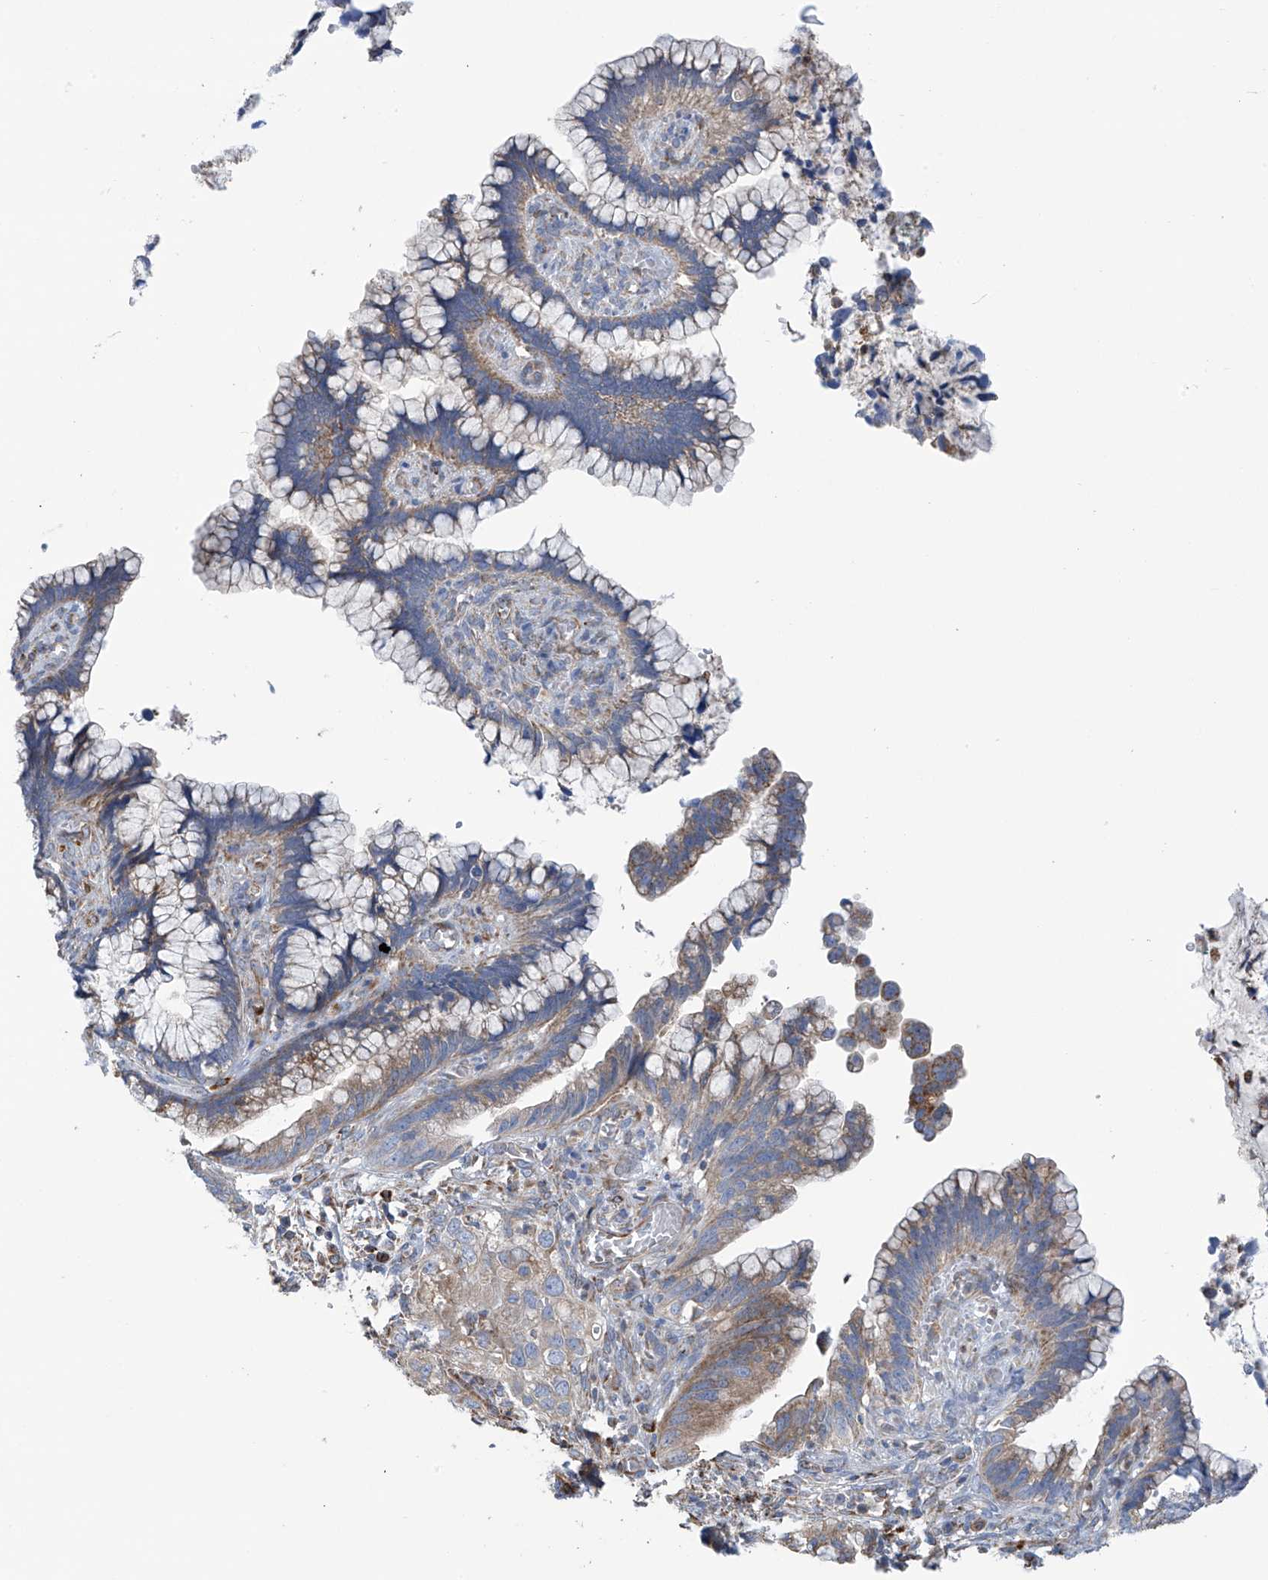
{"staining": {"intensity": "moderate", "quantity": "25%-75%", "location": "cytoplasmic/membranous"}, "tissue": "cervical cancer", "cell_type": "Tumor cells", "image_type": "cancer", "snomed": [{"axis": "morphology", "description": "Adenocarcinoma, NOS"}, {"axis": "topography", "description": "Cervix"}], "caption": "Cervical cancer (adenocarcinoma) stained with immunohistochemistry (IHC) shows moderate cytoplasmic/membranous staining in approximately 25%-75% of tumor cells.", "gene": "EIF5B", "patient": {"sex": "female", "age": 44}}